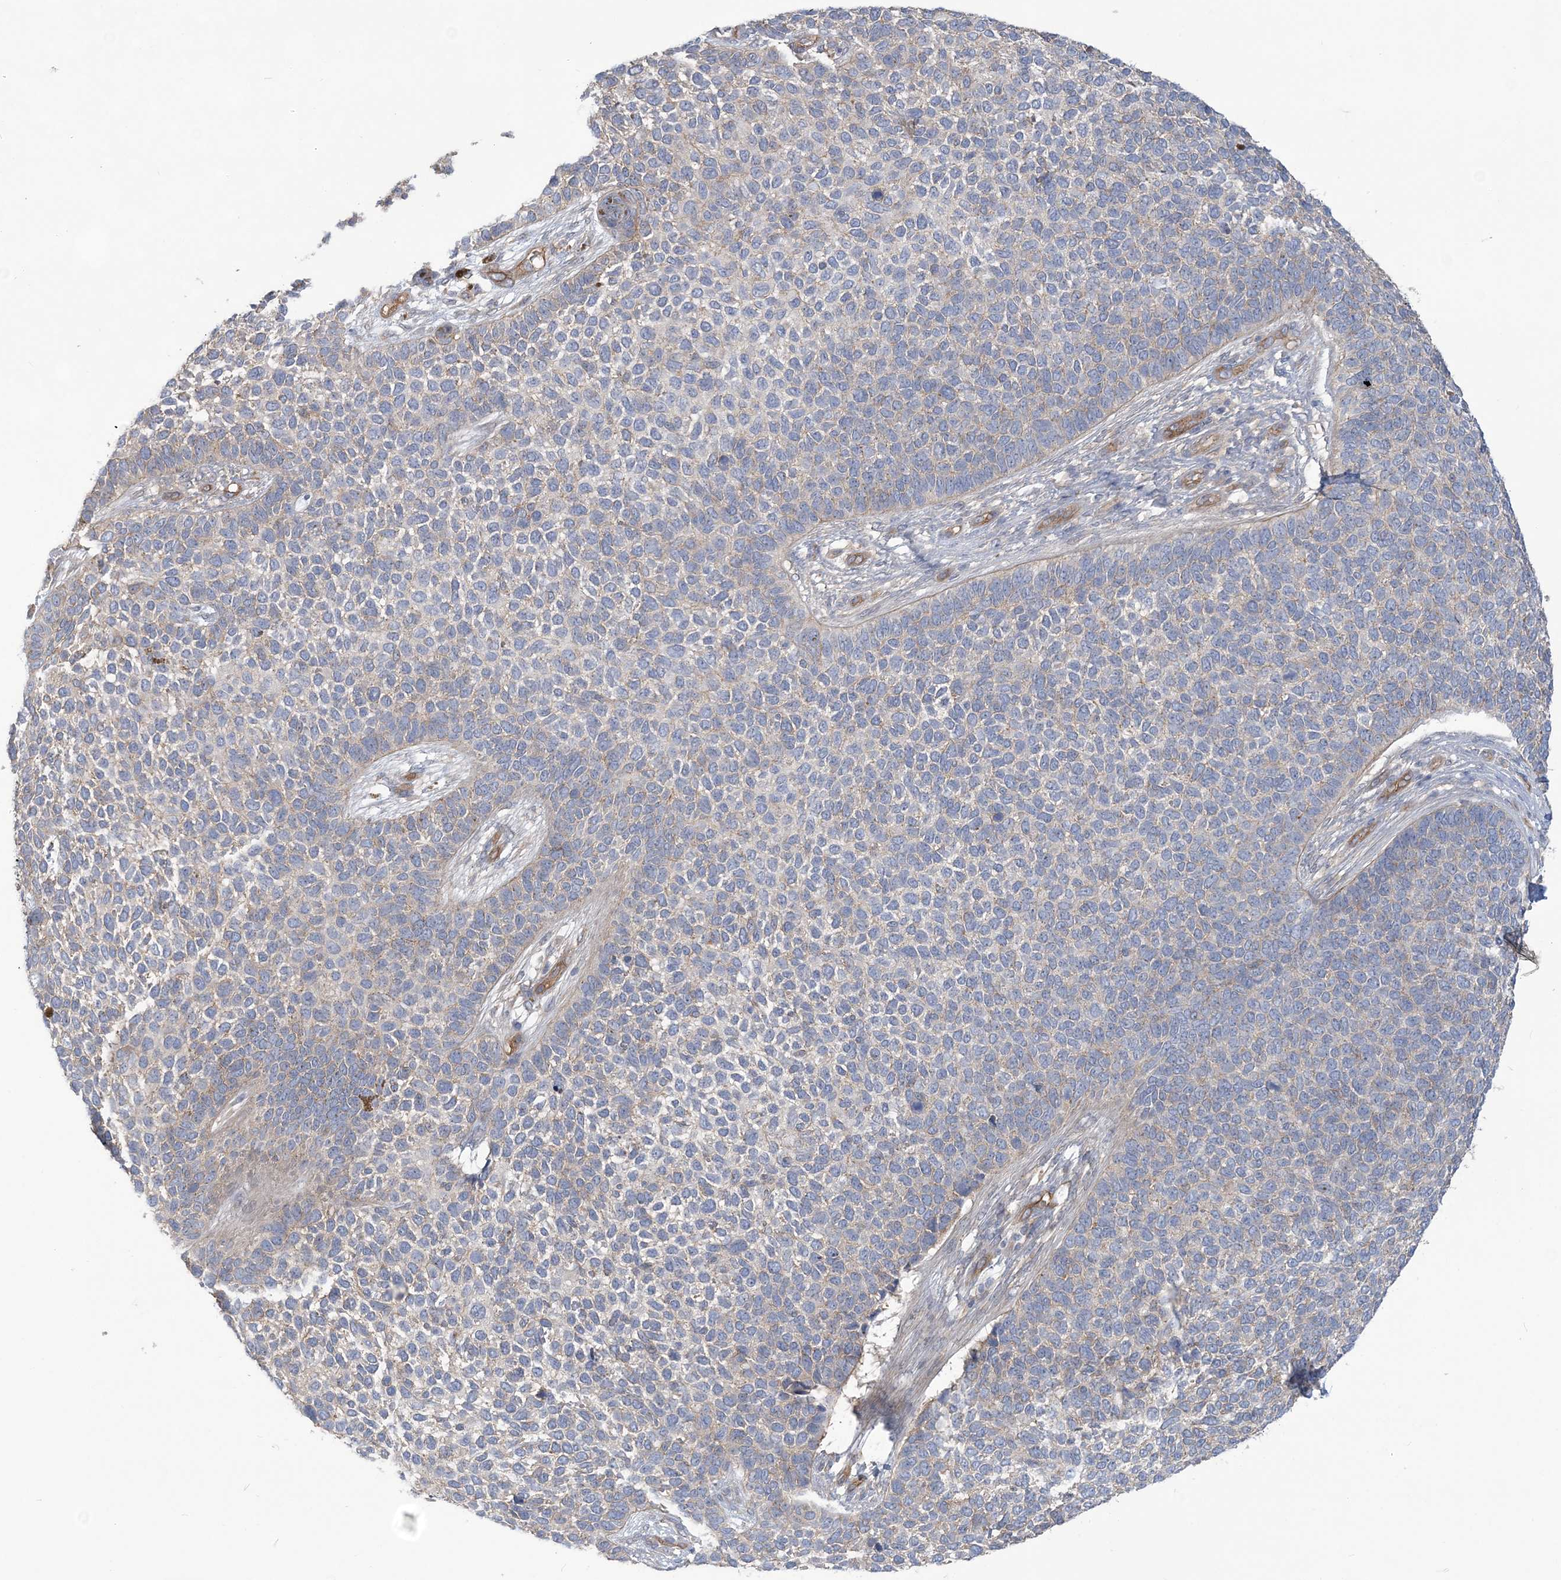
{"staining": {"intensity": "negative", "quantity": "none", "location": "none"}, "tissue": "skin cancer", "cell_type": "Tumor cells", "image_type": "cancer", "snomed": [{"axis": "morphology", "description": "Basal cell carcinoma"}, {"axis": "topography", "description": "Skin"}], "caption": "The micrograph reveals no staining of tumor cells in skin cancer (basal cell carcinoma).", "gene": "RAI14", "patient": {"sex": "female", "age": 84}}